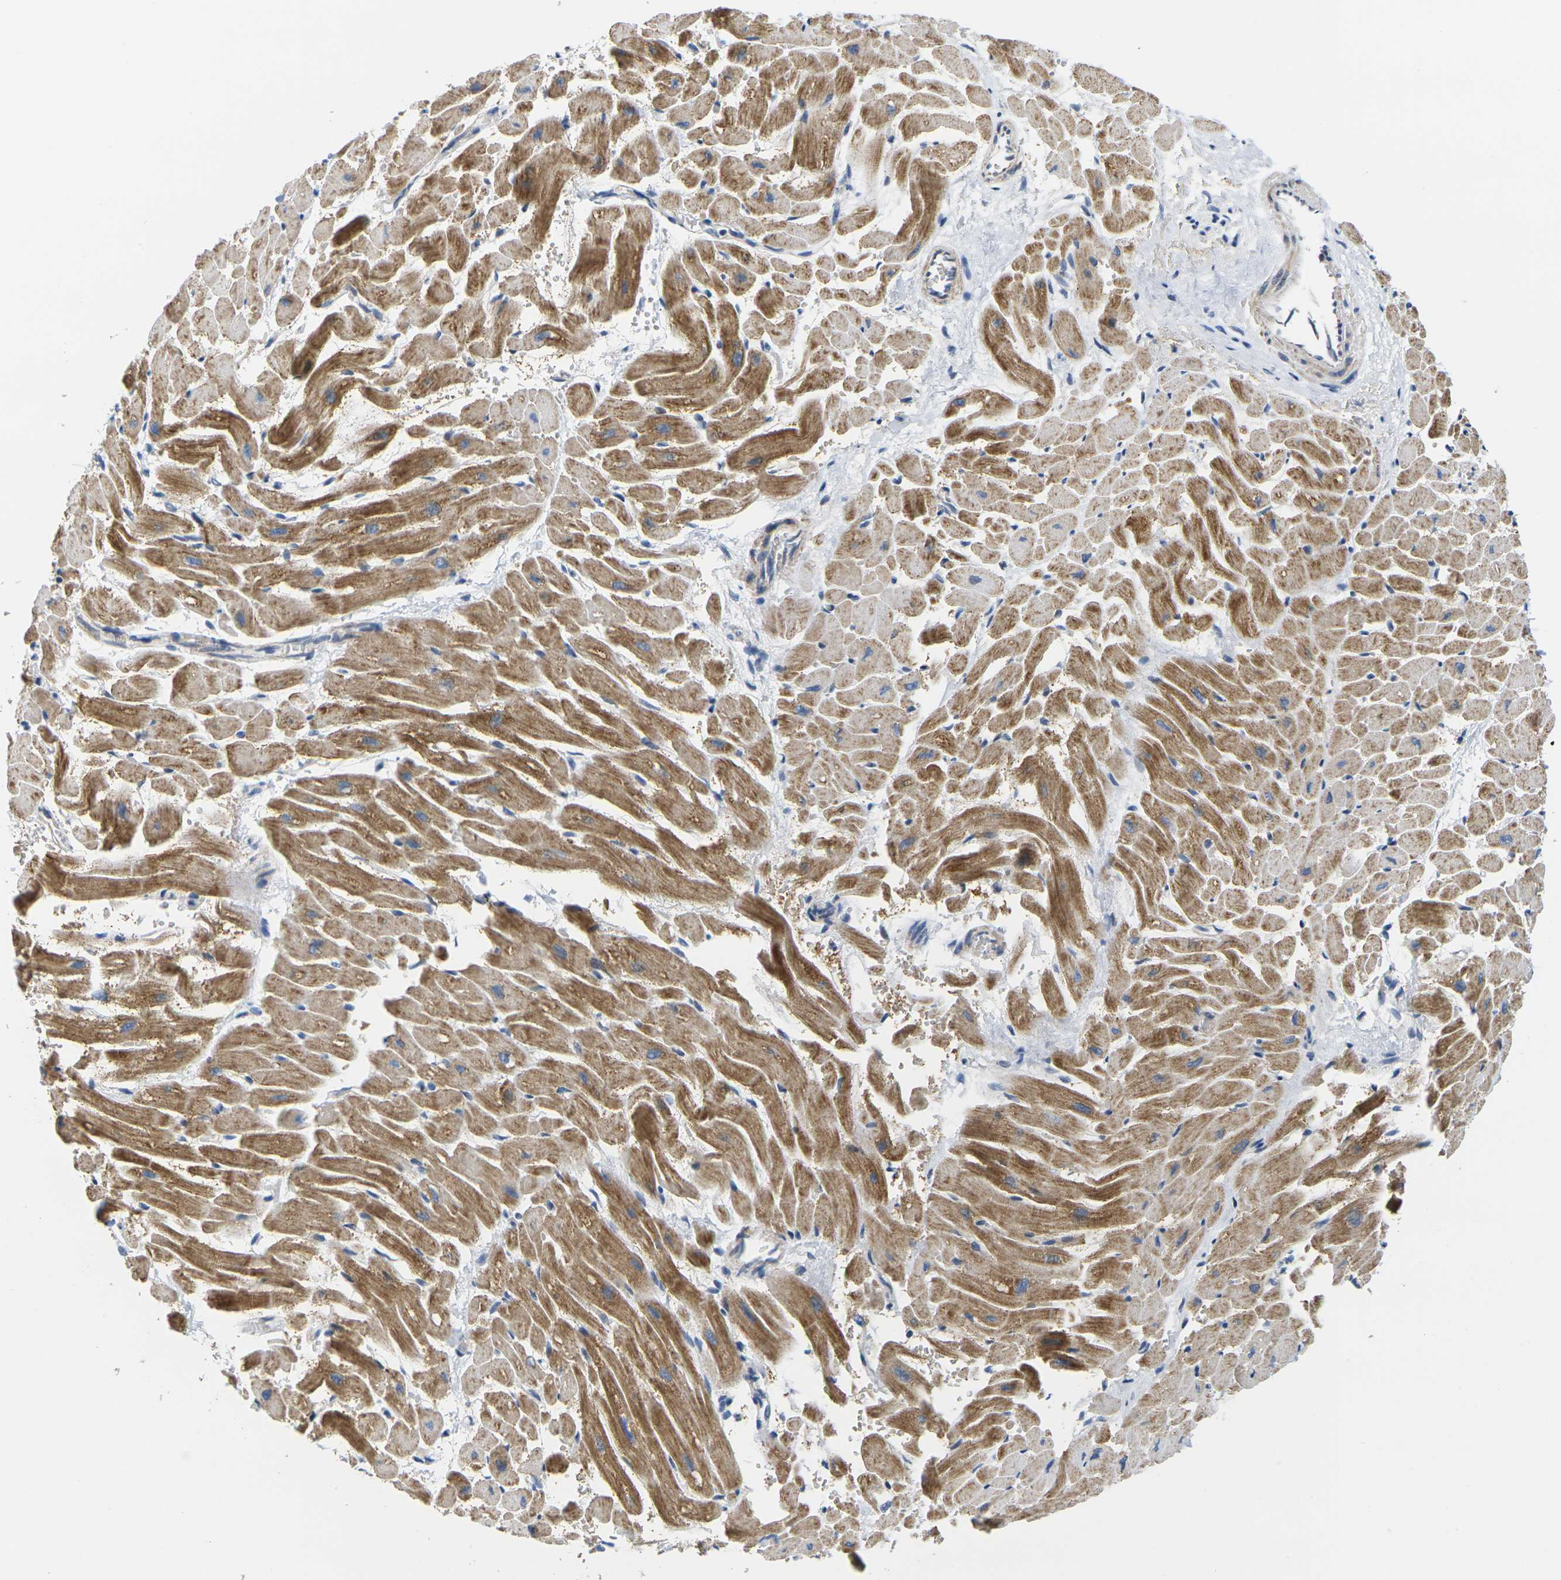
{"staining": {"intensity": "moderate", "quantity": ">75%", "location": "cytoplasmic/membranous"}, "tissue": "heart muscle", "cell_type": "Cardiomyocytes", "image_type": "normal", "snomed": [{"axis": "morphology", "description": "Normal tissue, NOS"}, {"axis": "topography", "description": "Heart"}], "caption": "High-power microscopy captured an immunohistochemistry histopathology image of unremarkable heart muscle, revealing moderate cytoplasmic/membranous positivity in about >75% of cardiomyocytes. The protein of interest is stained brown, and the nuclei are stained in blue (DAB (3,3'-diaminobenzidine) IHC with brightfield microscopy, high magnification).", "gene": "OTOF", "patient": {"sex": "male", "age": 45}}